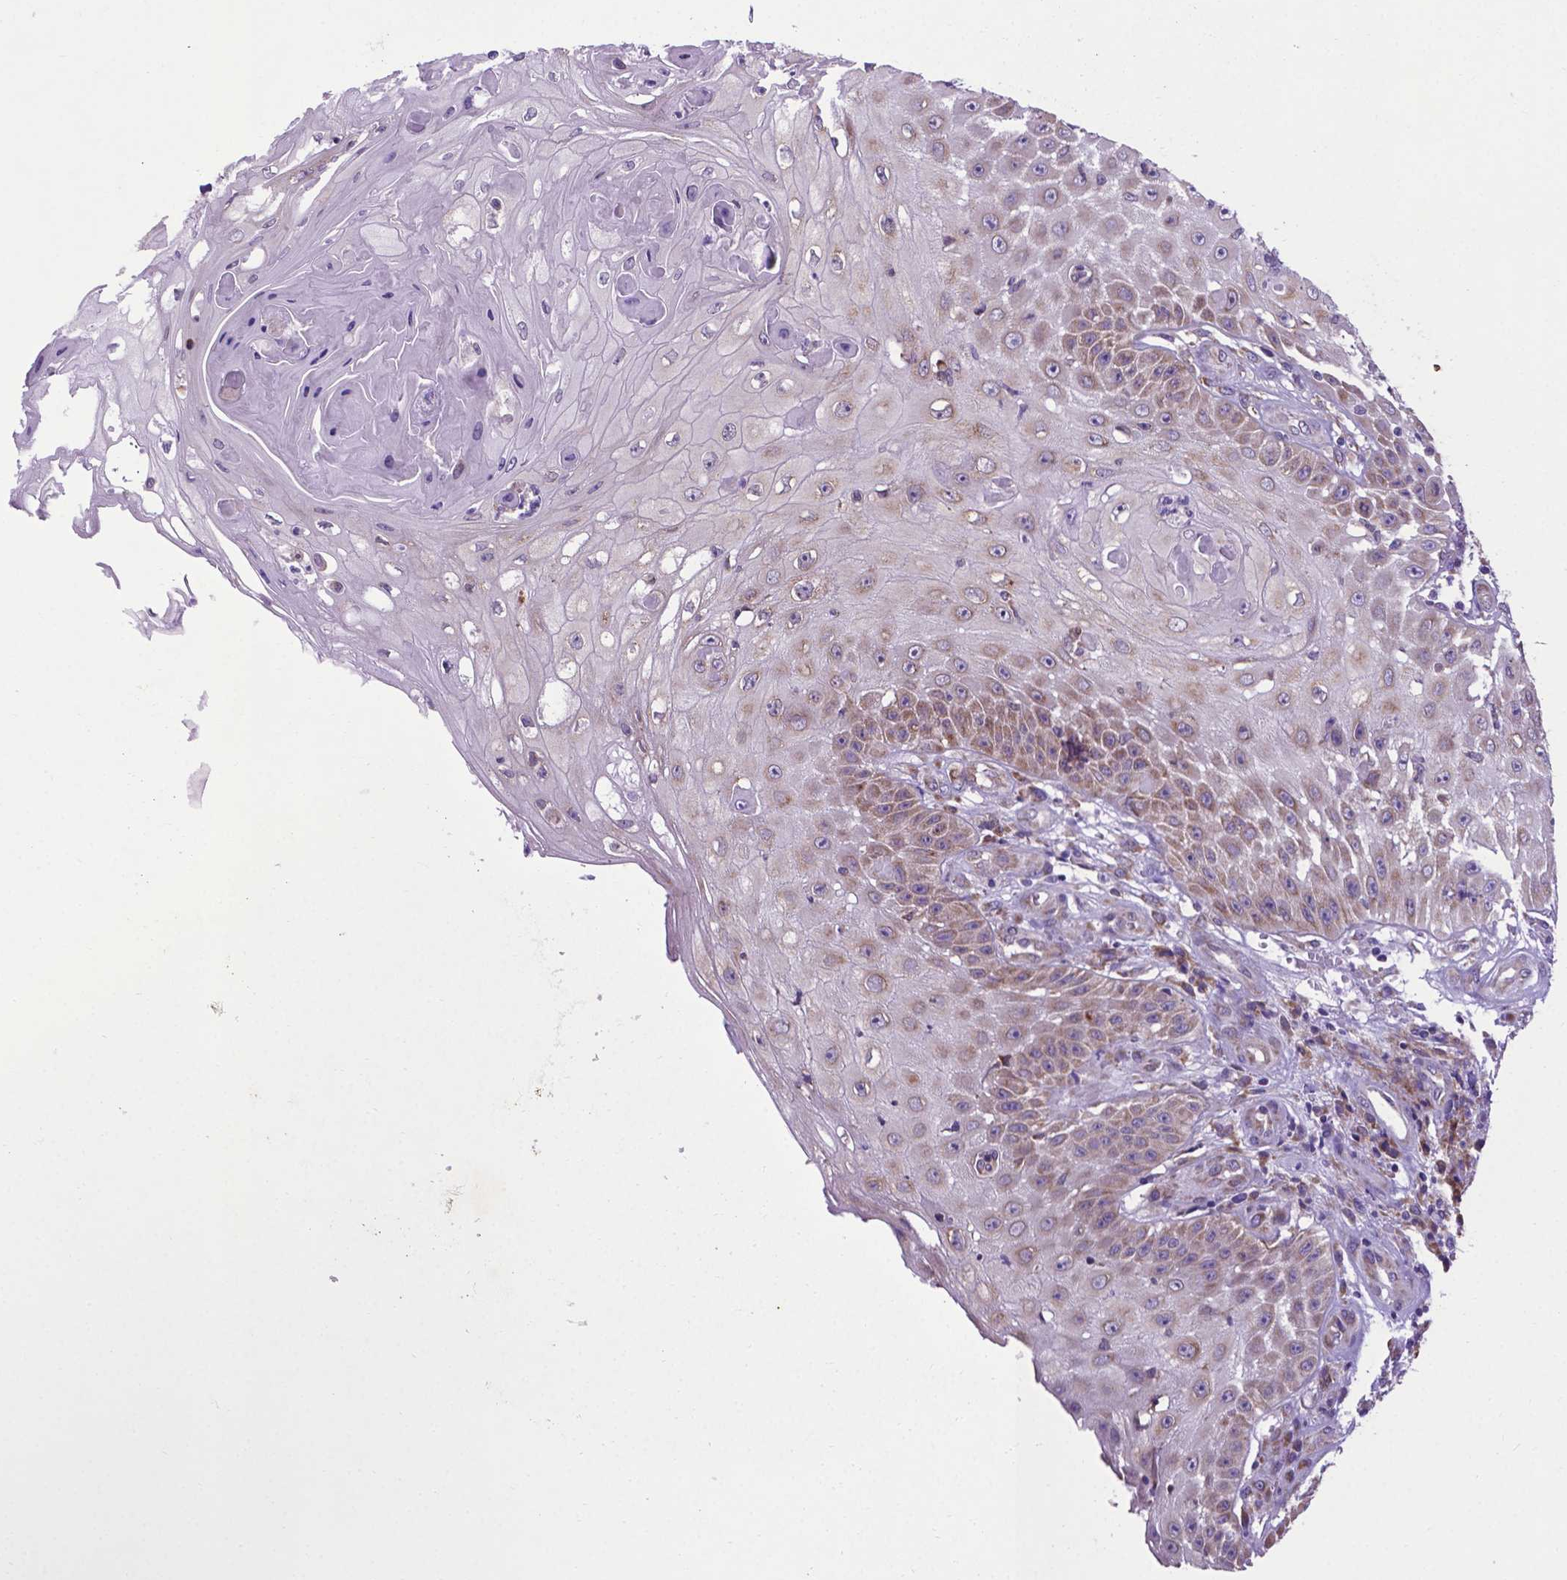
{"staining": {"intensity": "weak", "quantity": ">75%", "location": "cytoplasmic/membranous"}, "tissue": "skin cancer", "cell_type": "Tumor cells", "image_type": "cancer", "snomed": [{"axis": "morphology", "description": "Squamous cell carcinoma, NOS"}, {"axis": "topography", "description": "Skin"}], "caption": "High-magnification brightfield microscopy of squamous cell carcinoma (skin) stained with DAB (brown) and counterstained with hematoxylin (blue). tumor cells exhibit weak cytoplasmic/membranous expression is present in approximately>75% of cells.", "gene": "WDR83OS", "patient": {"sex": "male", "age": 70}}